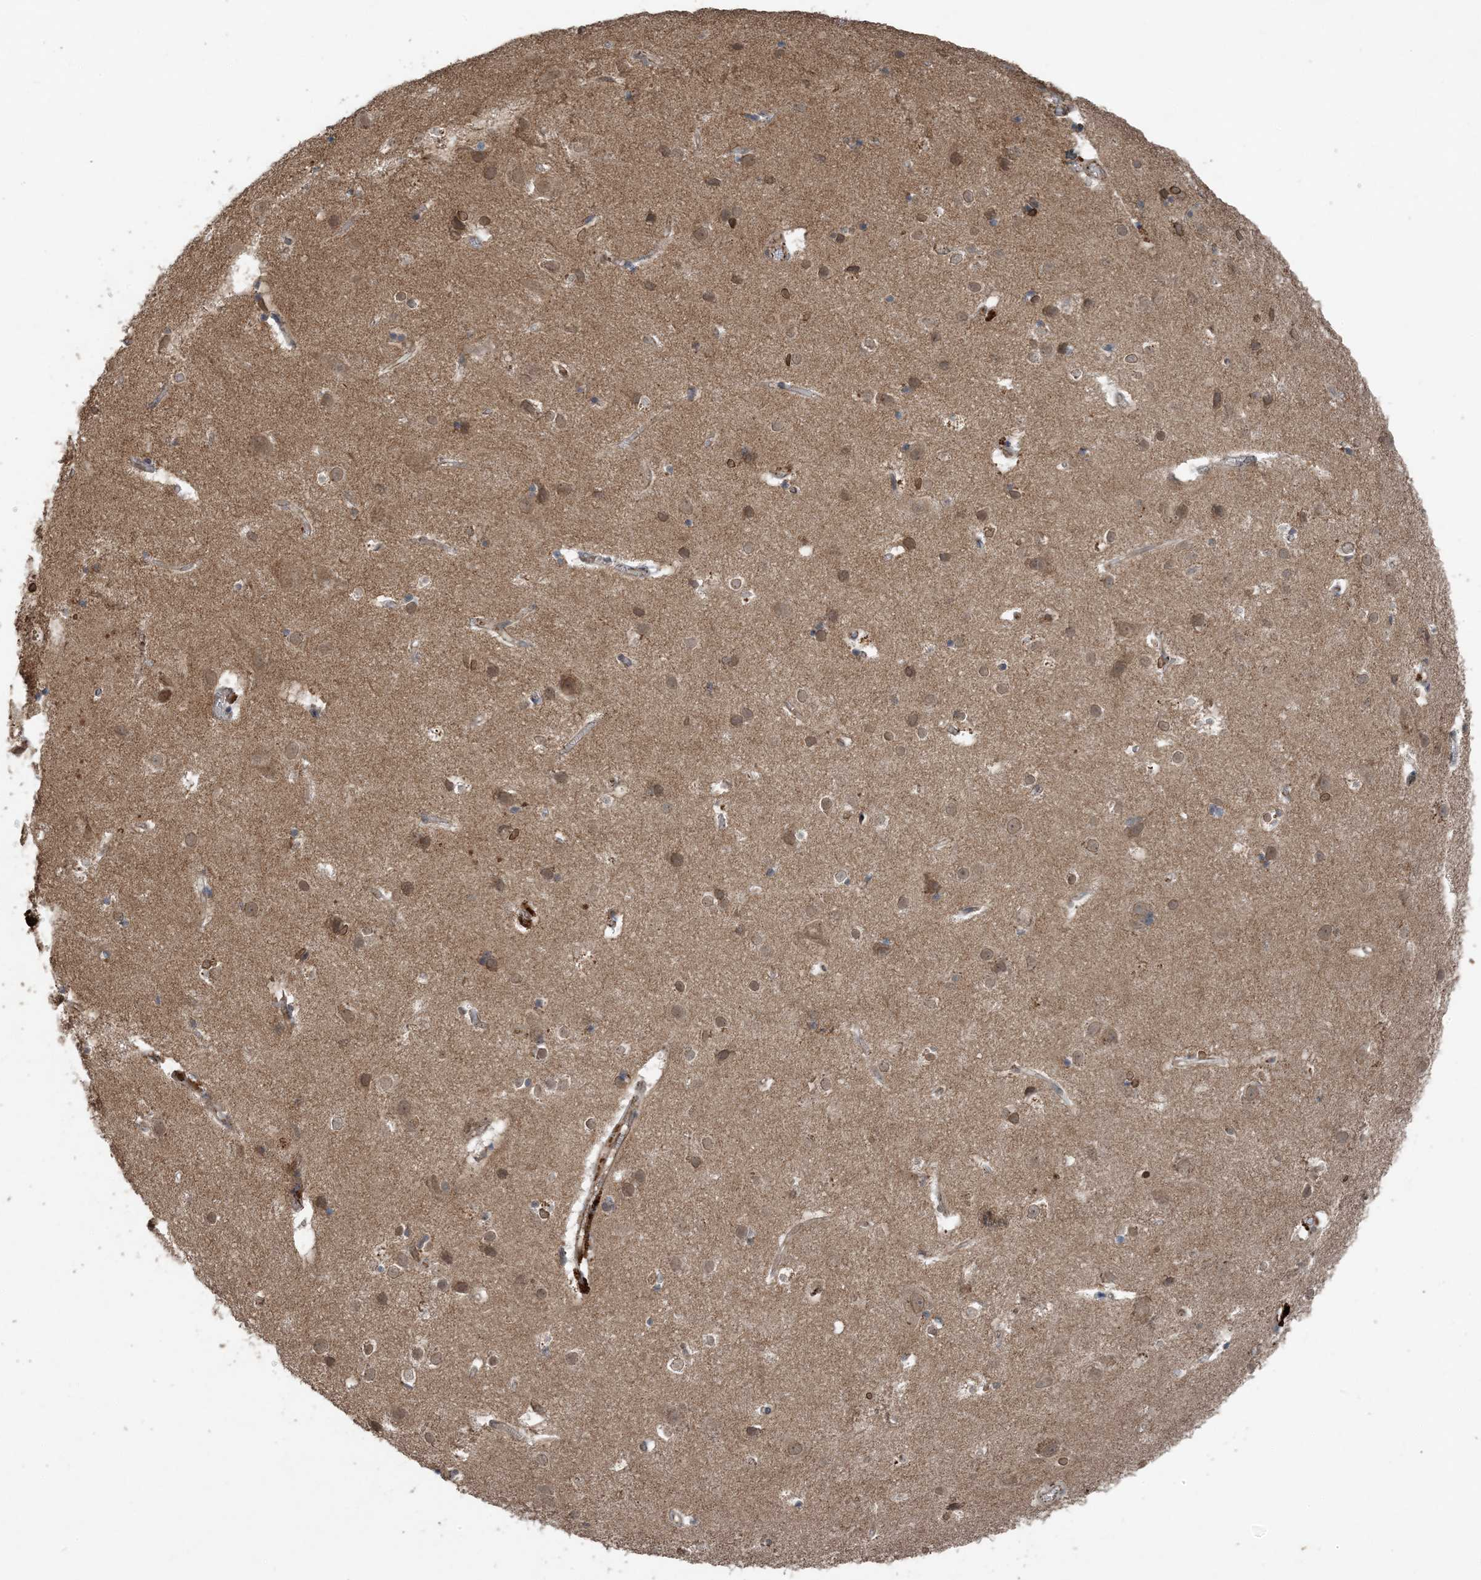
{"staining": {"intensity": "moderate", "quantity": ">75%", "location": "cytoplasmic/membranous,nuclear"}, "tissue": "cerebral cortex", "cell_type": "Endothelial cells", "image_type": "normal", "snomed": [{"axis": "morphology", "description": "Normal tissue, NOS"}, {"axis": "topography", "description": "Cerebral cortex"}], "caption": "High-power microscopy captured an immunohistochemistry (IHC) image of unremarkable cerebral cortex, revealing moderate cytoplasmic/membranous,nuclear positivity in about >75% of endothelial cells.", "gene": "ZFAND2B", "patient": {"sex": "male", "age": 54}}